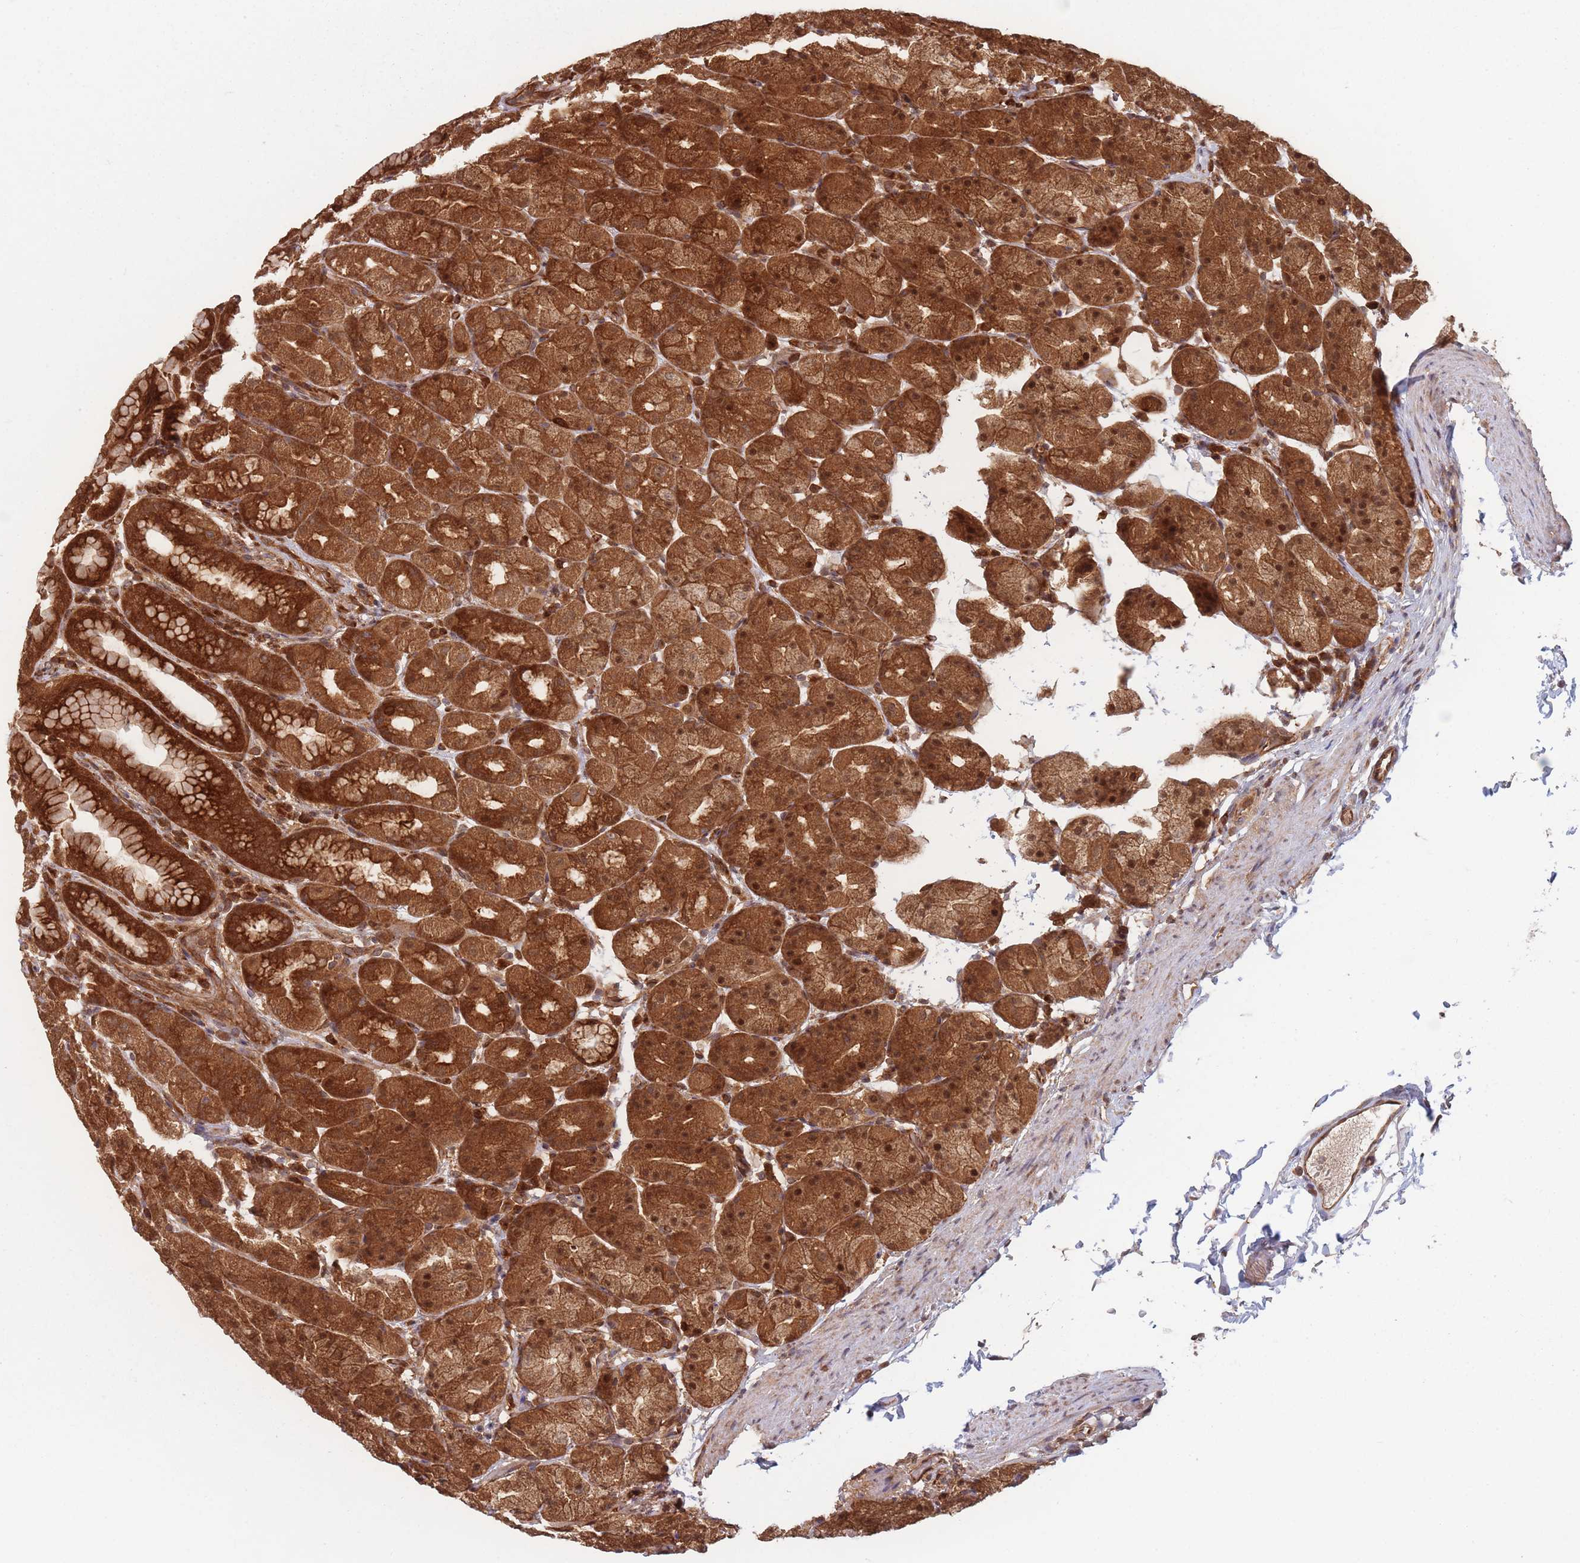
{"staining": {"intensity": "strong", "quantity": ">75%", "location": "cytoplasmic/membranous,nuclear"}, "tissue": "stomach", "cell_type": "Glandular cells", "image_type": "normal", "snomed": [{"axis": "morphology", "description": "Normal tissue, NOS"}, {"axis": "topography", "description": "Stomach, upper"}, {"axis": "topography", "description": "Stomach"}], "caption": "Immunohistochemical staining of normal stomach demonstrates >75% levels of strong cytoplasmic/membranous,nuclear protein staining in about >75% of glandular cells. (DAB IHC with brightfield microscopy, high magnification).", "gene": "PODXL2", "patient": {"sex": "male", "age": 68}}